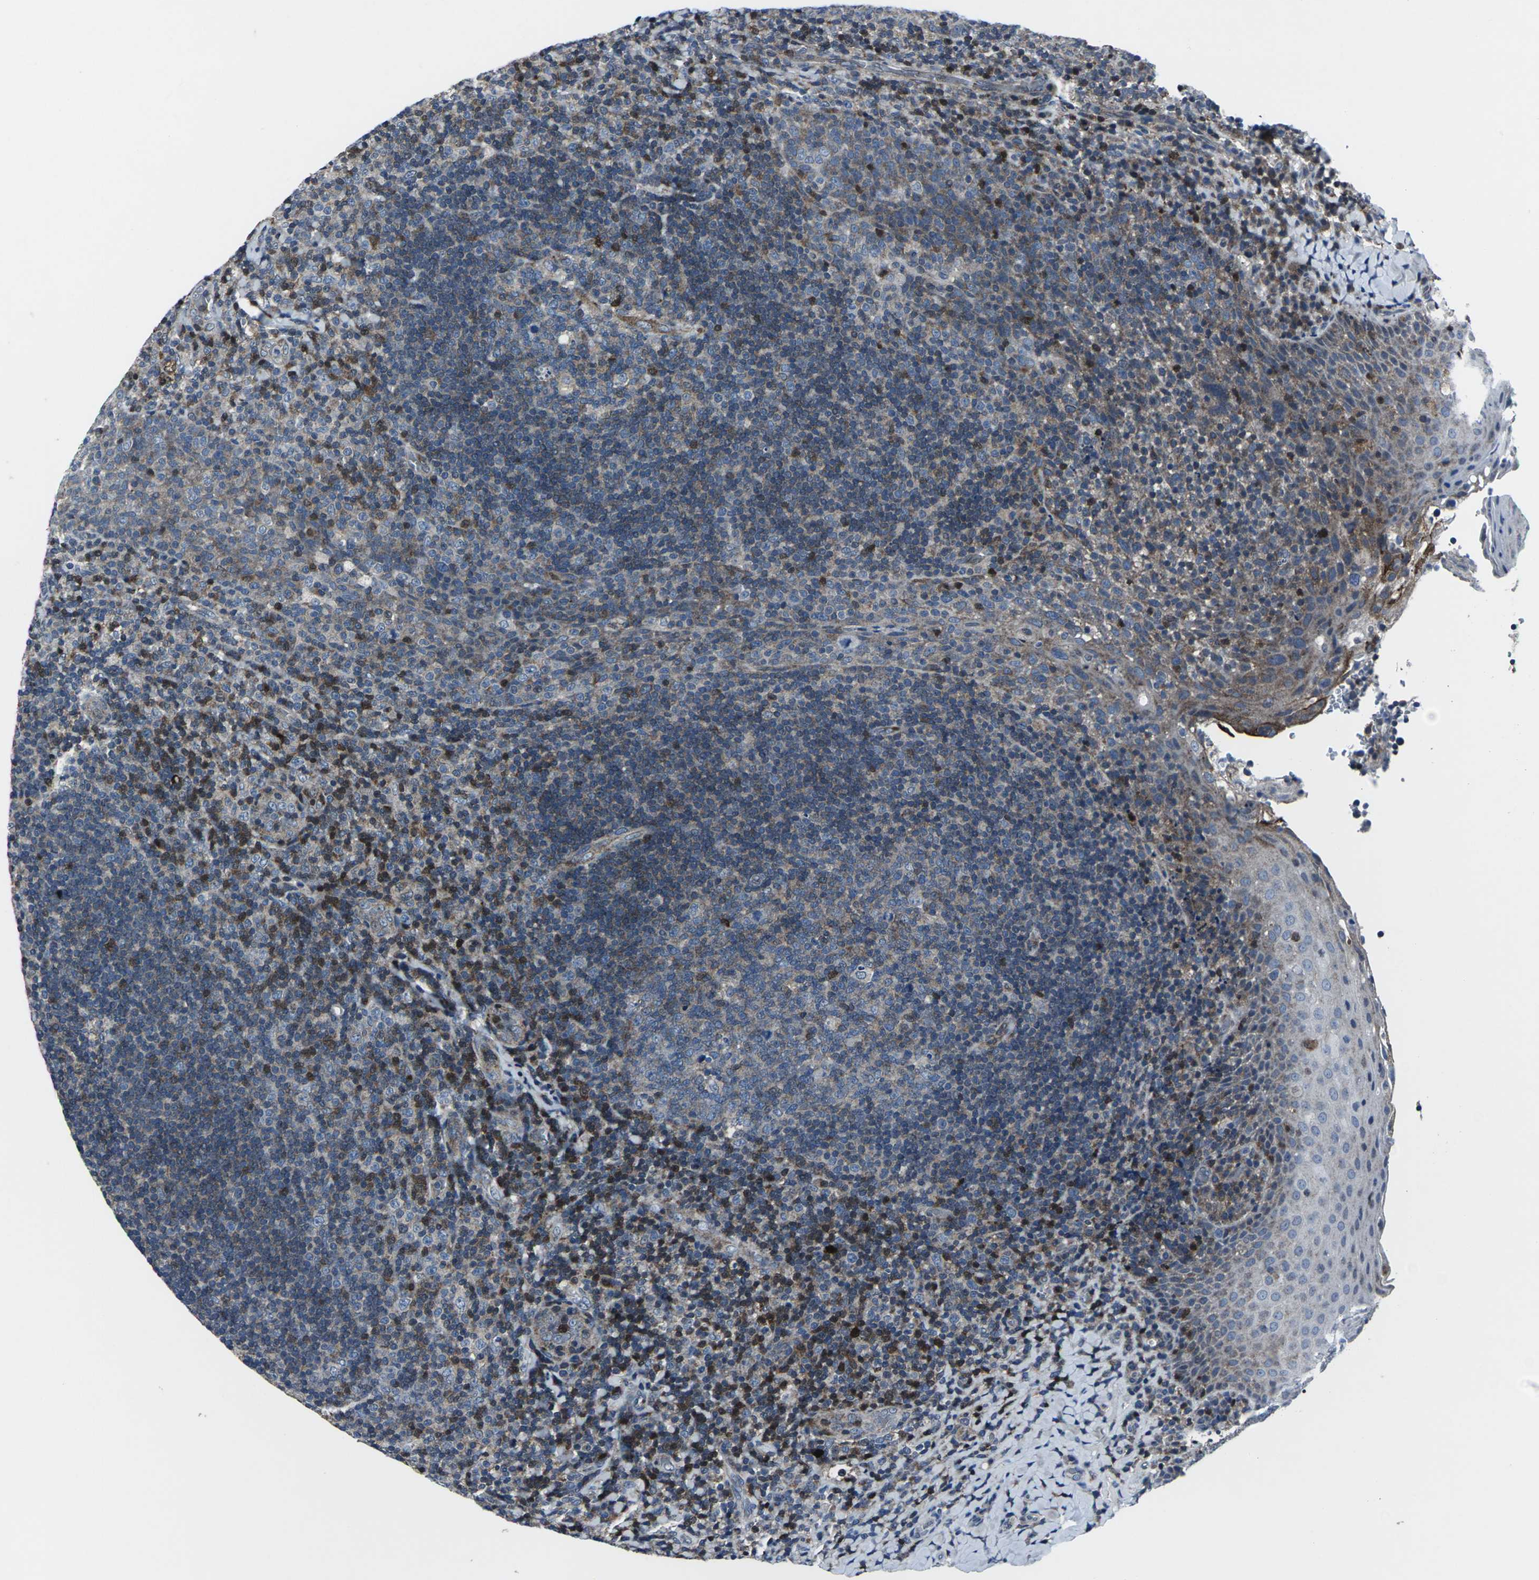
{"staining": {"intensity": "strong", "quantity": "<25%", "location": "nuclear"}, "tissue": "tonsil", "cell_type": "Germinal center cells", "image_type": "normal", "snomed": [{"axis": "morphology", "description": "Normal tissue, NOS"}, {"axis": "topography", "description": "Tonsil"}], "caption": "Brown immunohistochemical staining in unremarkable human tonsil demonstrates strong nuclear staining in approximately <25% of germinal center cells. The protein is stained brown, and the nuclei are stained in blue (DAB (3,3'-diaminobenzidine) IHC with brightfield microscopy, high magnification).", "gene": "STAT4", "patient": {"sex": "male", "age": 17}}